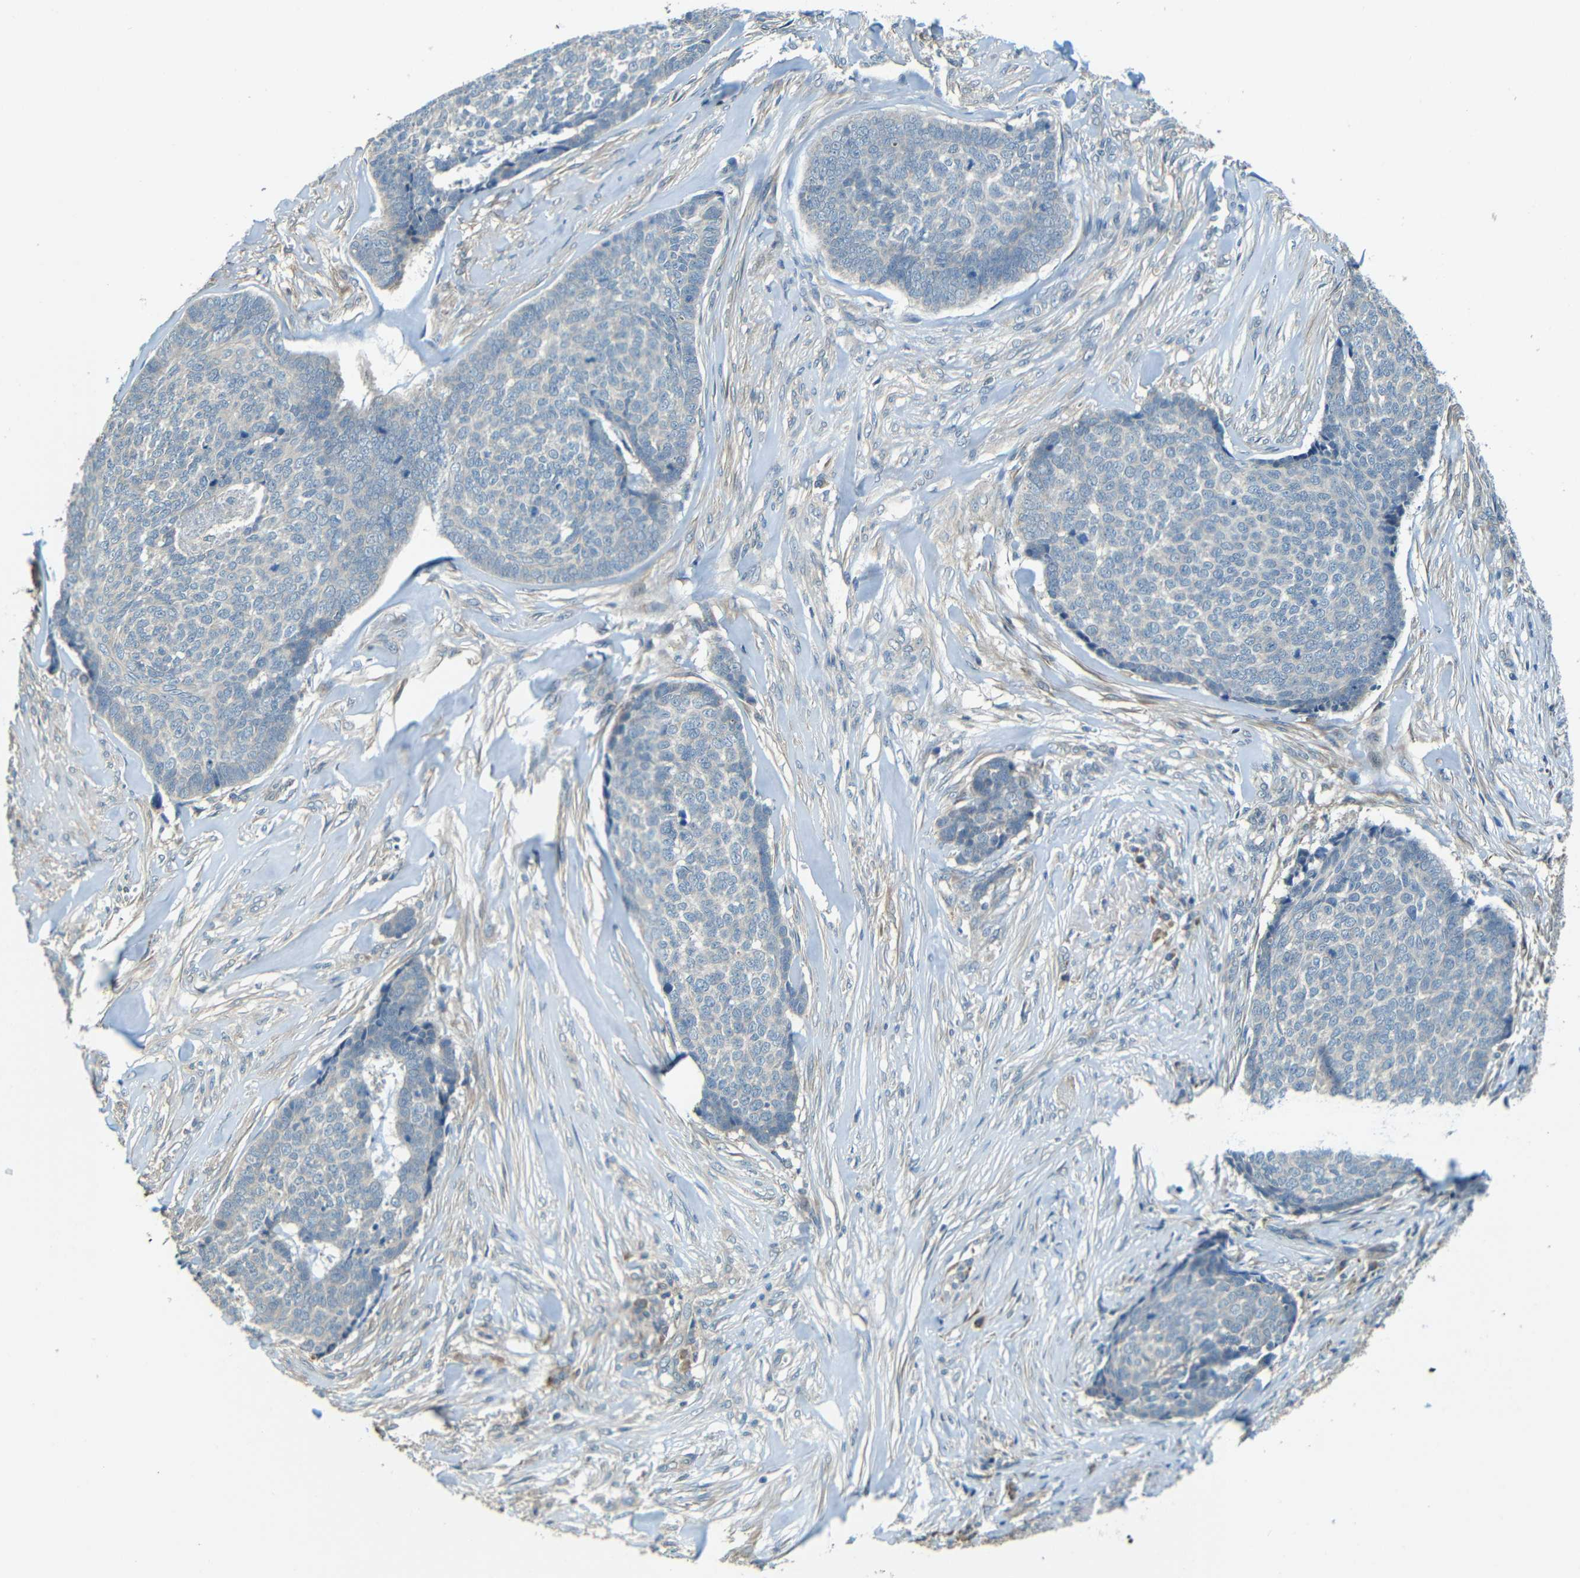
{"staining": {"intensity": "negative", "quantity": "none", "location": "none"}, "tissue": "skin cancer", "cell_type": "Tumor cells", "image_type": "cancer", "snomed": [{"axis": "morphology", "description": "Basal cell carcinoma"}, {"axis": "topography", "description": "Skin"}], "caption": "IHC histopathology image of neoplastic tissue: human skin cancer stained with DAB (3,3'-diaminobenzidine) reveals no significant protein positivity in tumor cells.", "gene": "FNDC3A", "patient": {"sex": "male", "age": 84}}